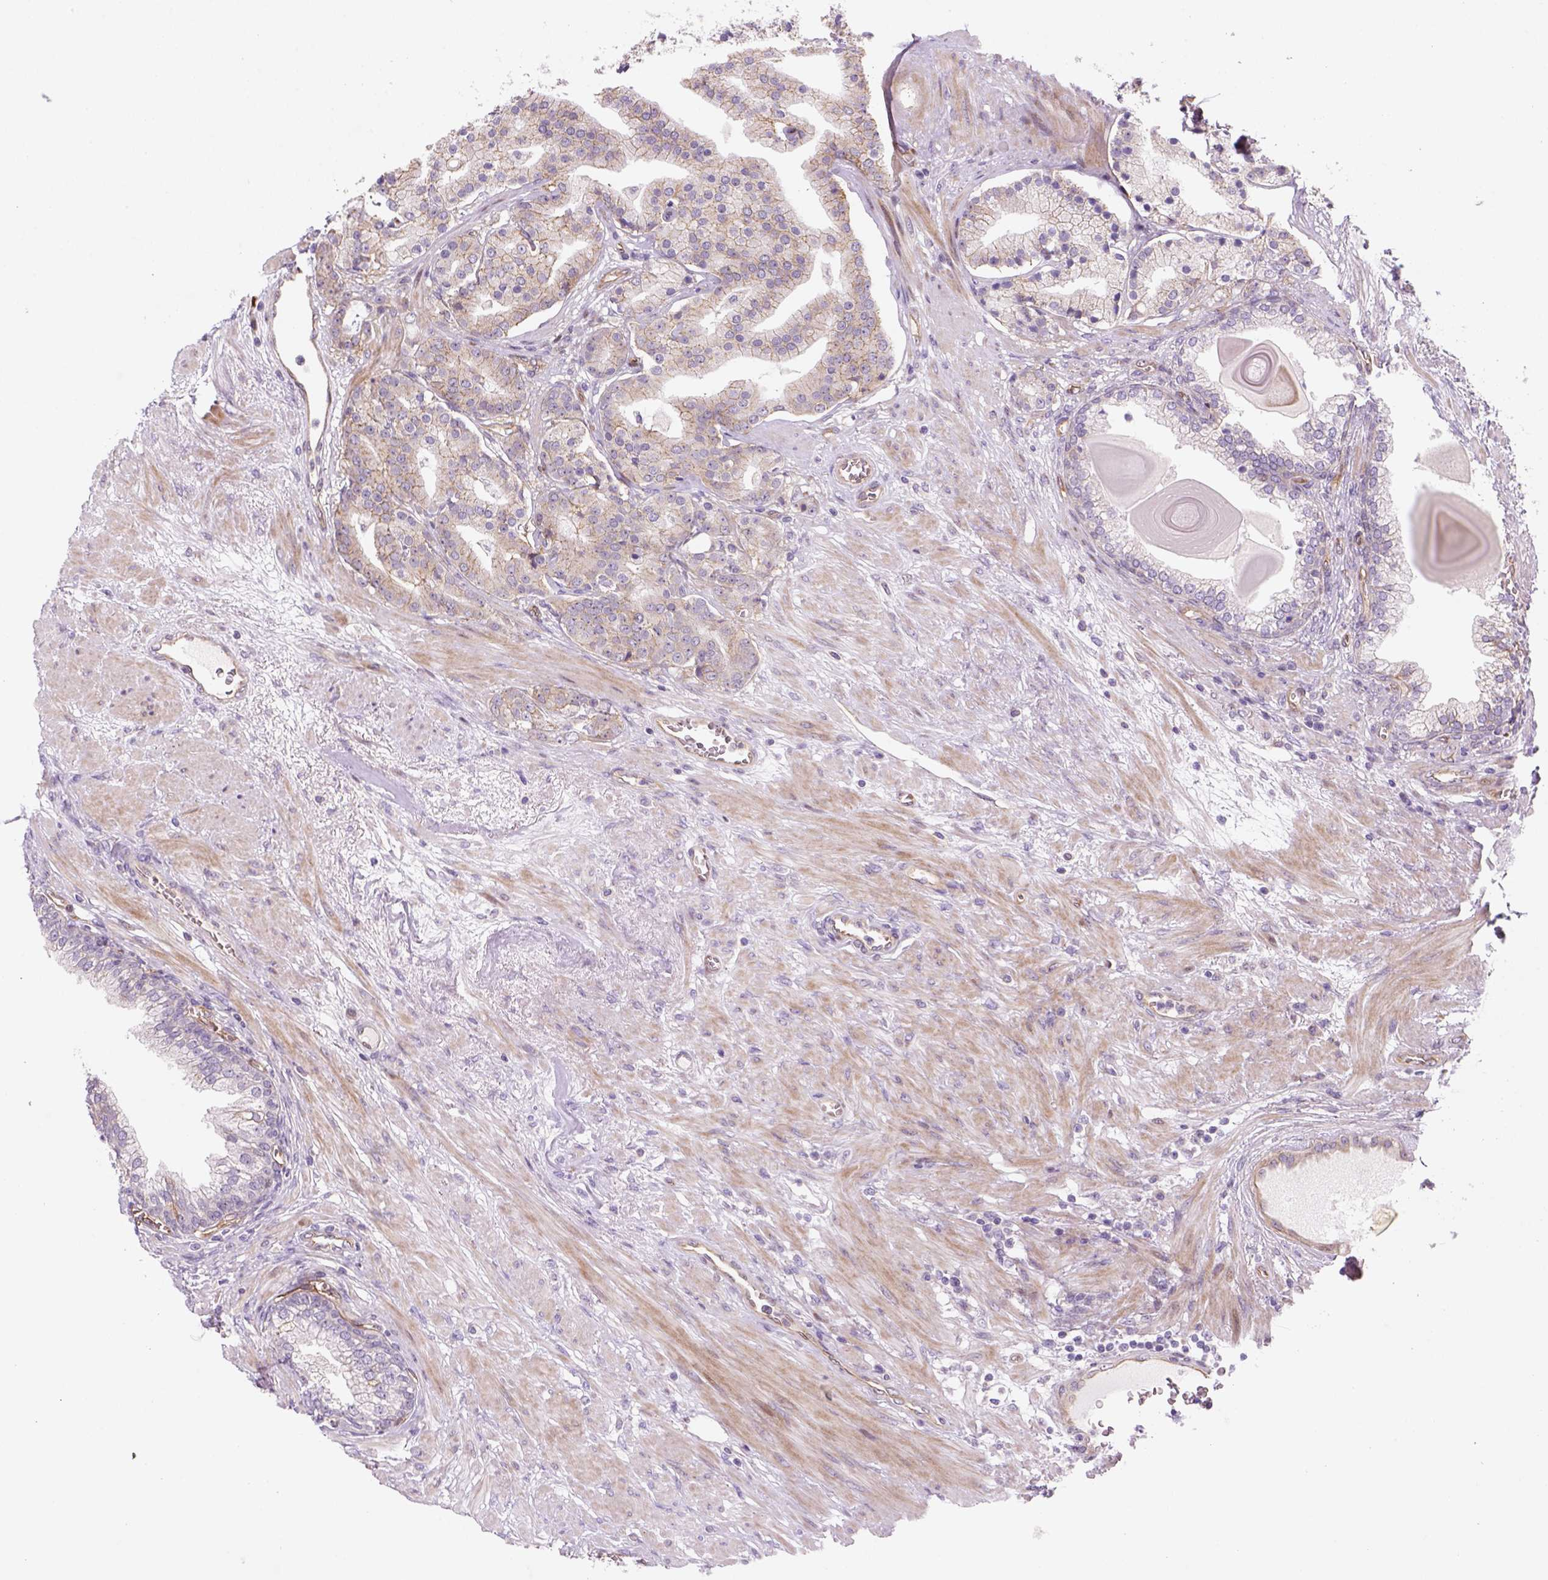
{"staining": {"intensity": "weak", "quantity": "25%-75%", "location": "cytoplasmic/membranous"}, "tissue": "prostate cancer", "cell_type": "Tumor cells", "image_type": "cancer", "snomed": [{"axis": "morphology", "description": "Adenocarcinoma, NOS"}, {"axis": "topography", "description": "Prostate"}], "caption": "Immunohistochemistry (IHC) (DAB) staining of prostate cancer (adenocarcinoma) shows weak cytoplasmic/membranous protein staining in approximately 25%-75% of tumor cells.", "gene": "VSTM5", "patient": {"sex": "male", "age": 69}}